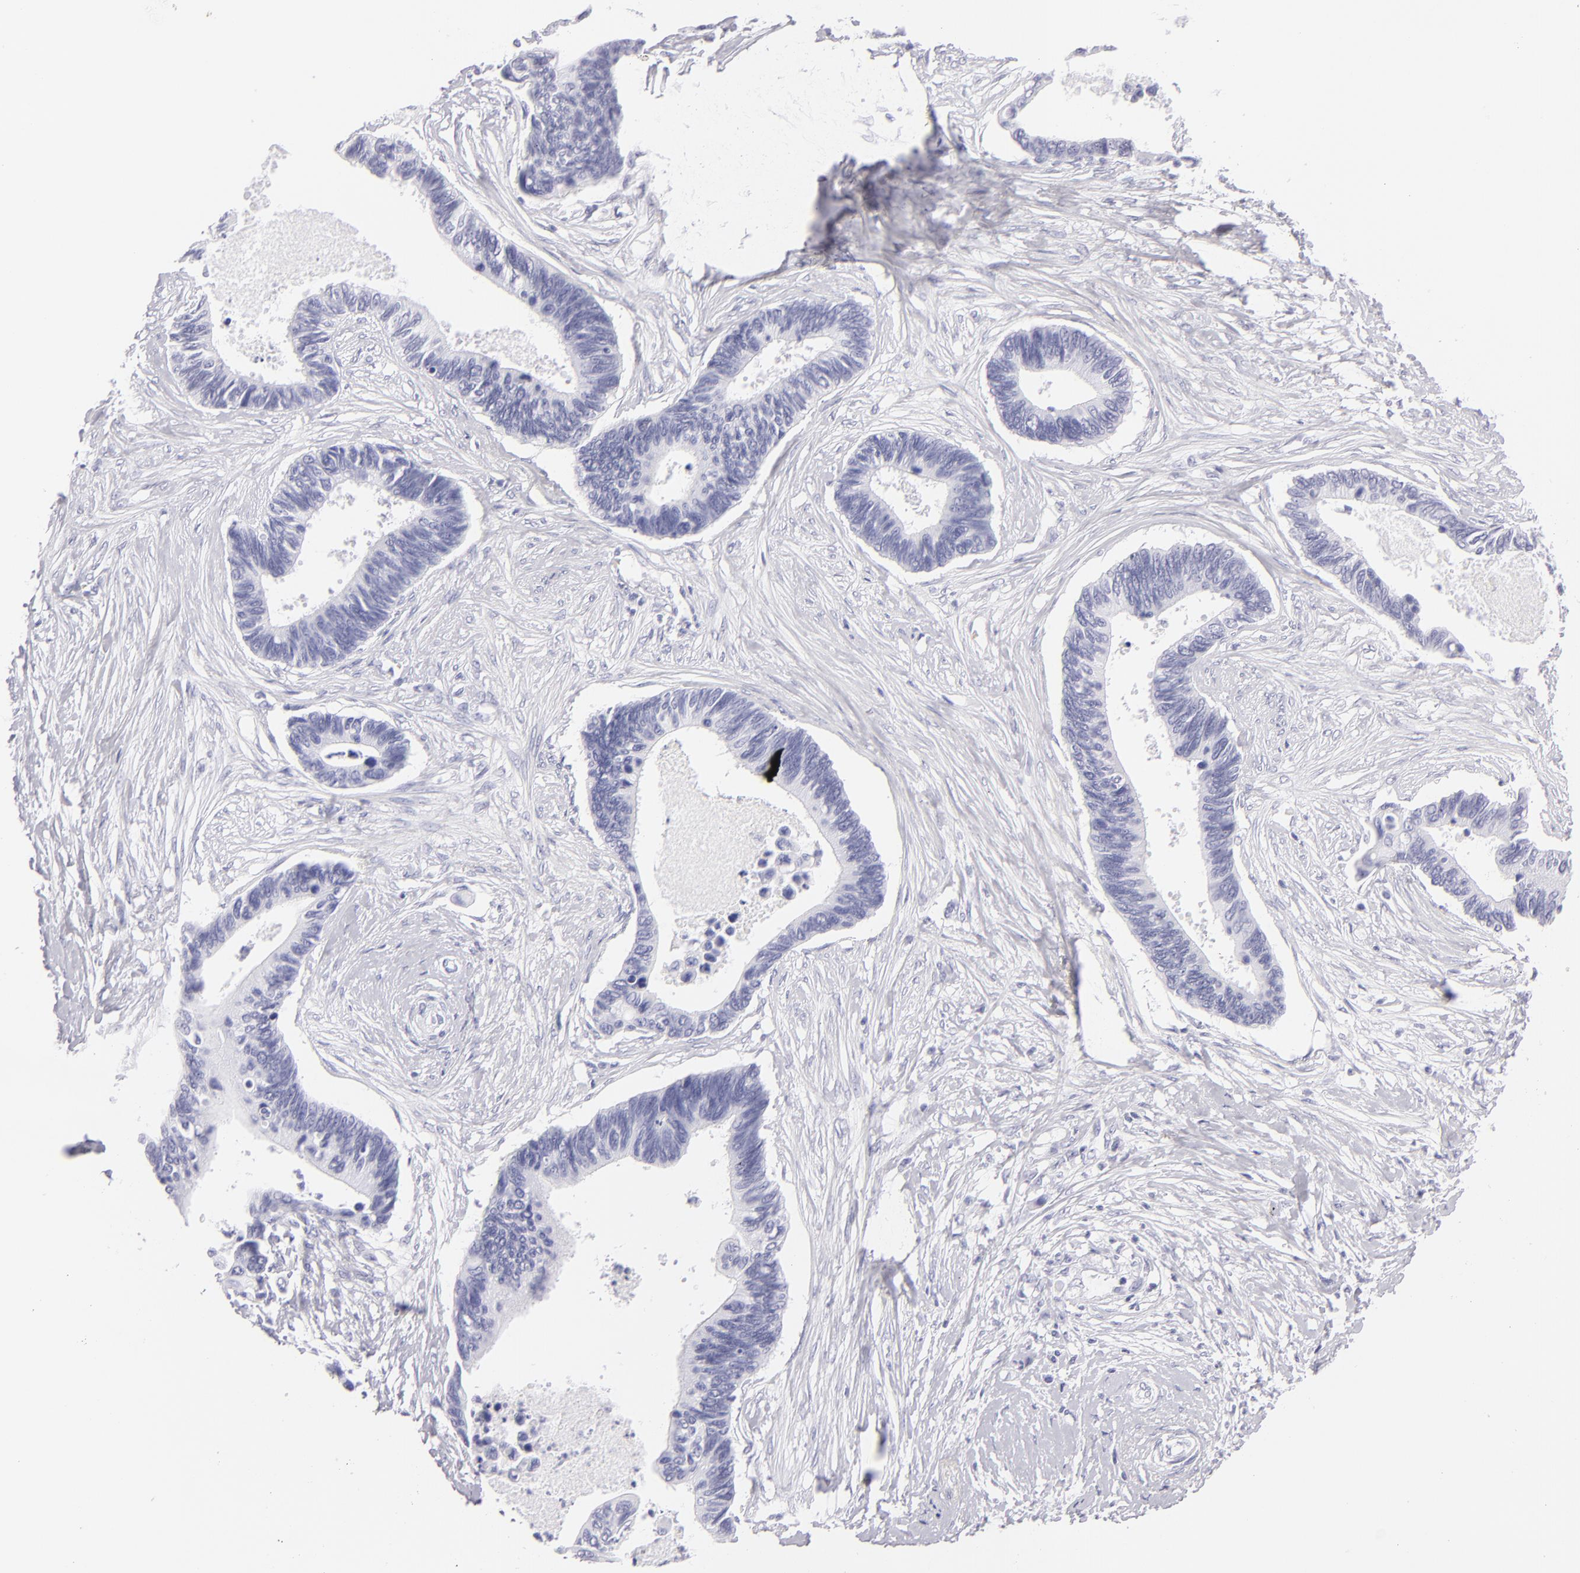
{"staining": {"intensity": "negative", "quantity": "none", "location": "none"}, "tissue": "pancreatic cancer", "cell_type": "Tumor cells", "image_type": "cancer", "snomed": [{"axis": "morphology", "description": "Adenocarcinoma, NOS"}, {"axis": "topography", "description": "Pancreas"}], "caption": "This is an immunohistochemistry micrograph of human adenocarcinoma (pancreatic). There is no staining in tumor cells.", "gene": "PVALB", "patient": {"sex": "female", "age": 70}}